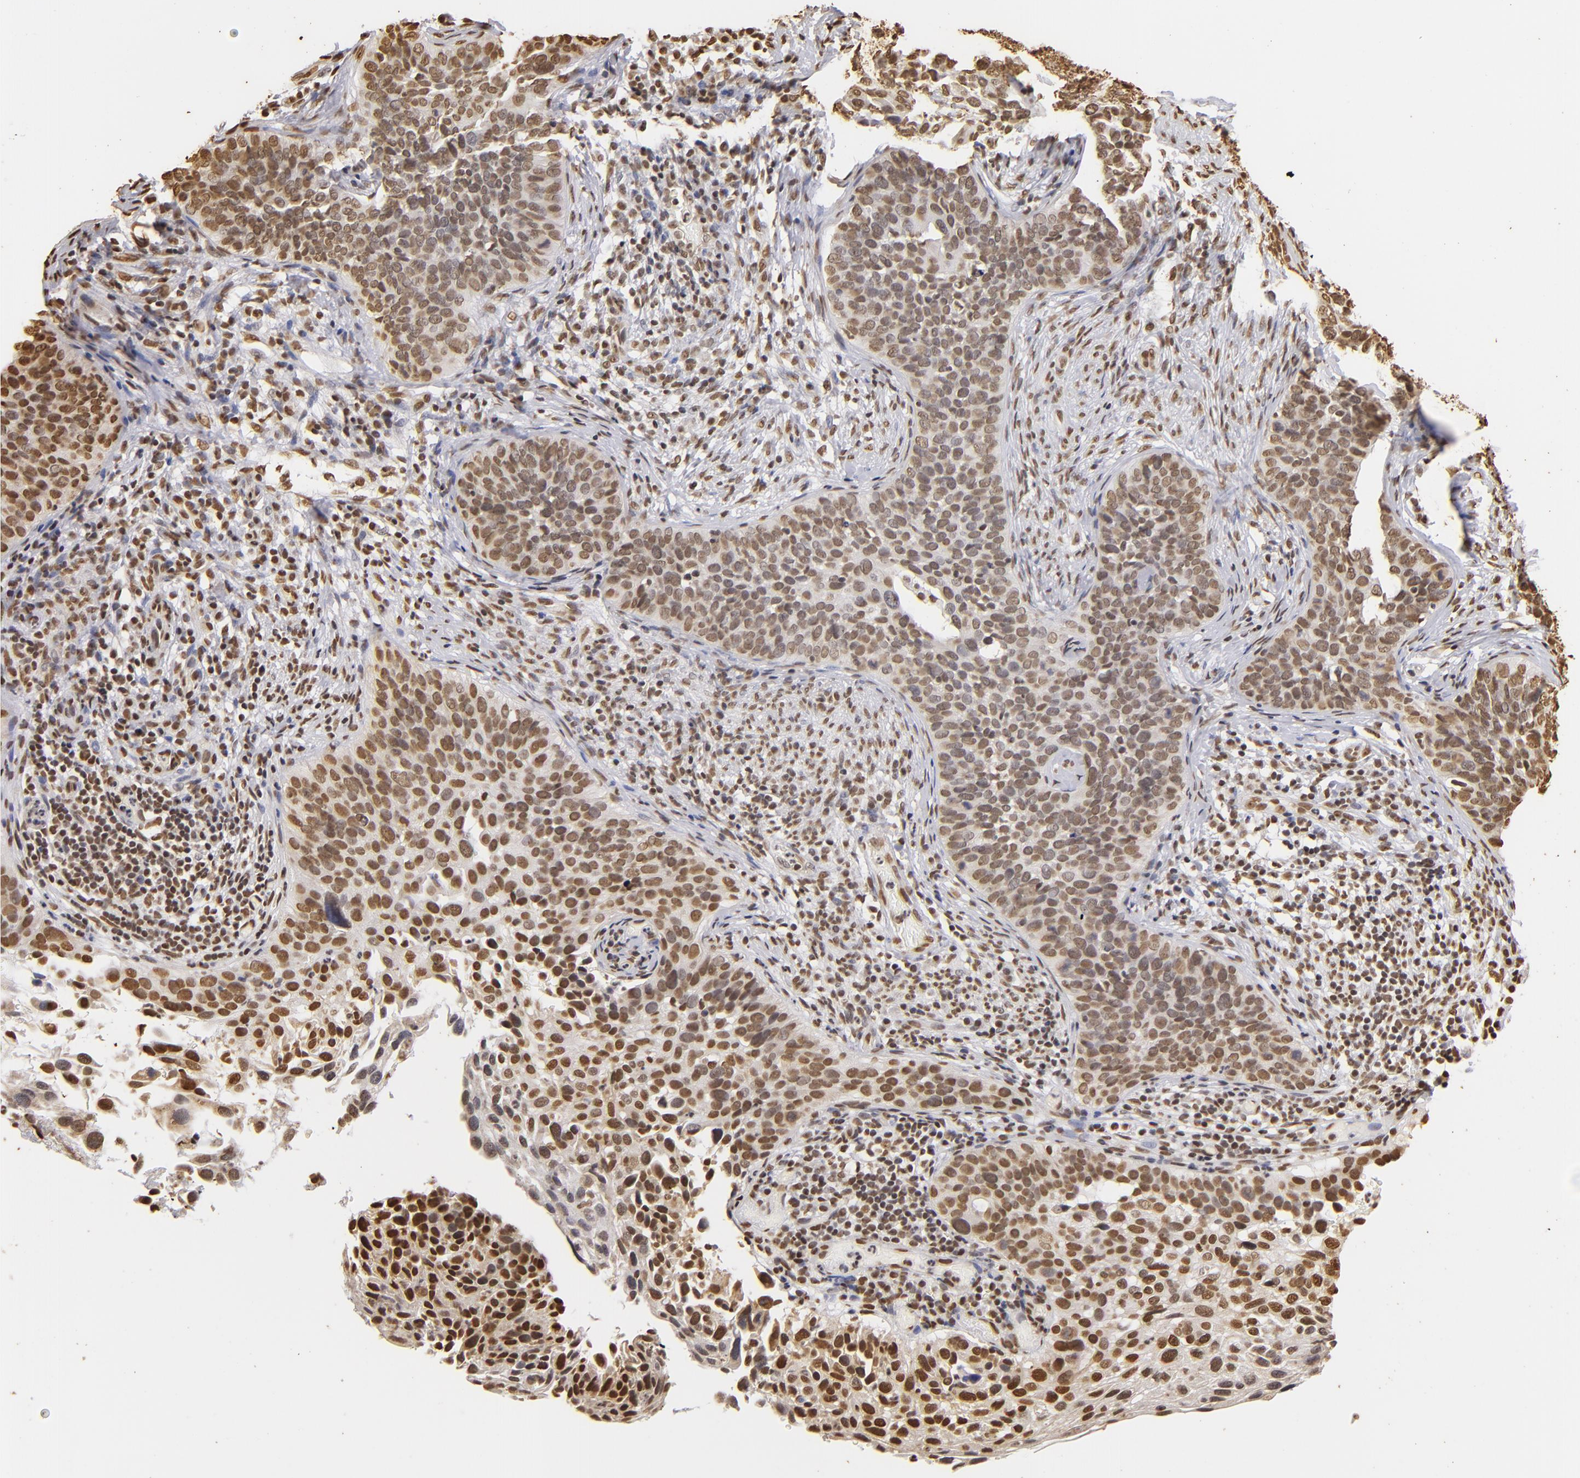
{"staining": {"intensity": "strong", "quantity": ">75%", "location": "nuclear"}, "tissue": "cervical cancer", "cell_type": "Tumor cells", "image_type": "cancer", "snomed": [{"axis": "morphology", "description": "Squamous cell carcinoma, NOS"}, {"axis": "topography", "description": "Cervix"}], "caption": "Immunohistochemistry (IHC) histopathology image of neoplastic tissue: human cervical cancer (squamous cell carcinoma) stained using immunohistochemistry shows high levels of strong protein expression localized specifically in the nuclear of tumor cells, appearing as a nuclear brown color.", "gene": "ILF3", "patient": {"sex": "female", "age": 31}}